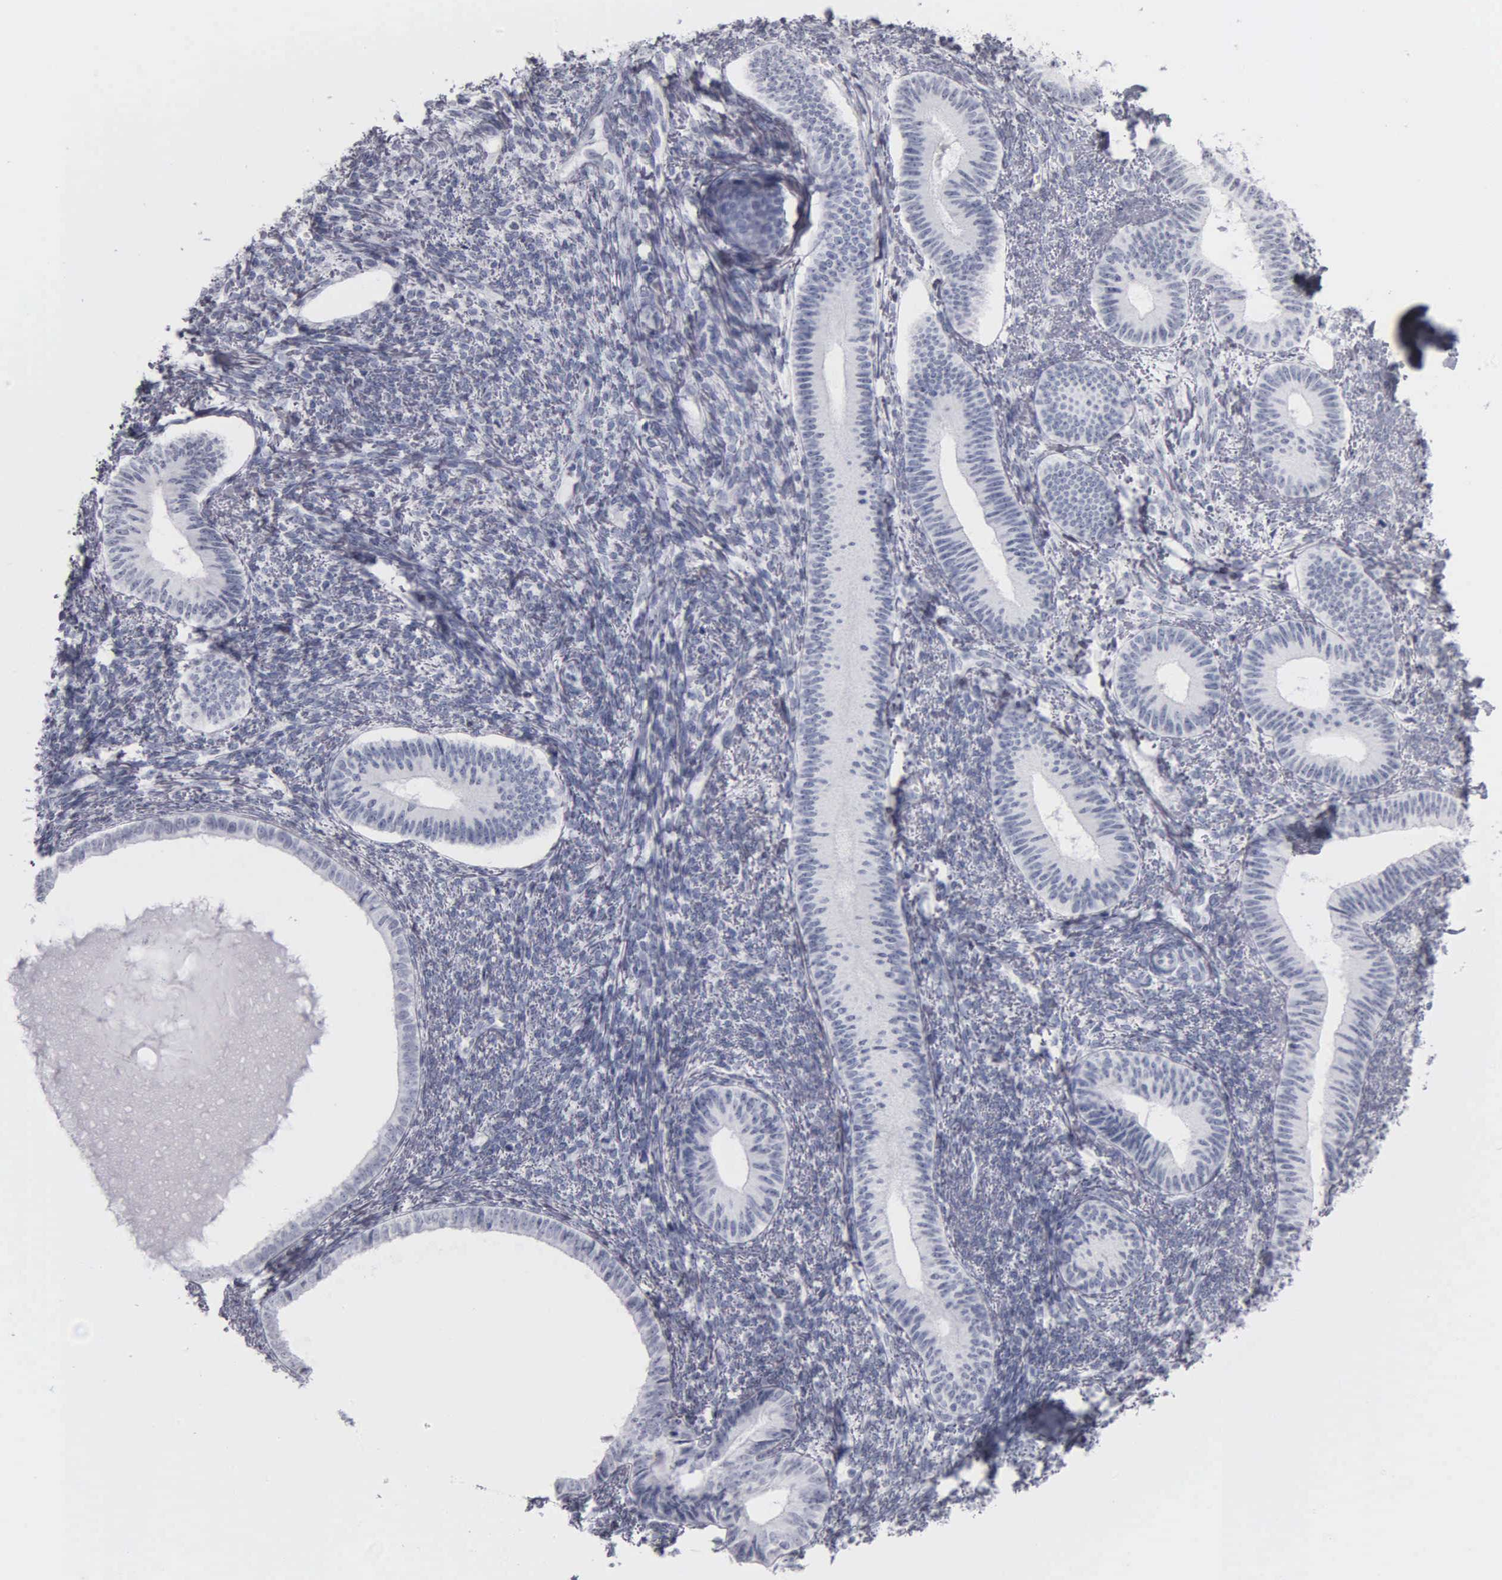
{"staining": {"intensity": "negative", "quantity": "none", "location": "none"}, "tissue": "endometrium", "cell_type": "Cells in endometrial stroma", "image_type": "normal", "snomed": [{"axis": "morphology", "description": "Normal tissue, NOS"}, {"axis": "topography", "description": "Endometrium"}], "caption": "This is a image of immunohistochemistry staining of benign endometrium, which shows no positivity in cells in endometrial stroma.", "gene": "KRT20", "patient": {"sex": "female", "age": 82}}